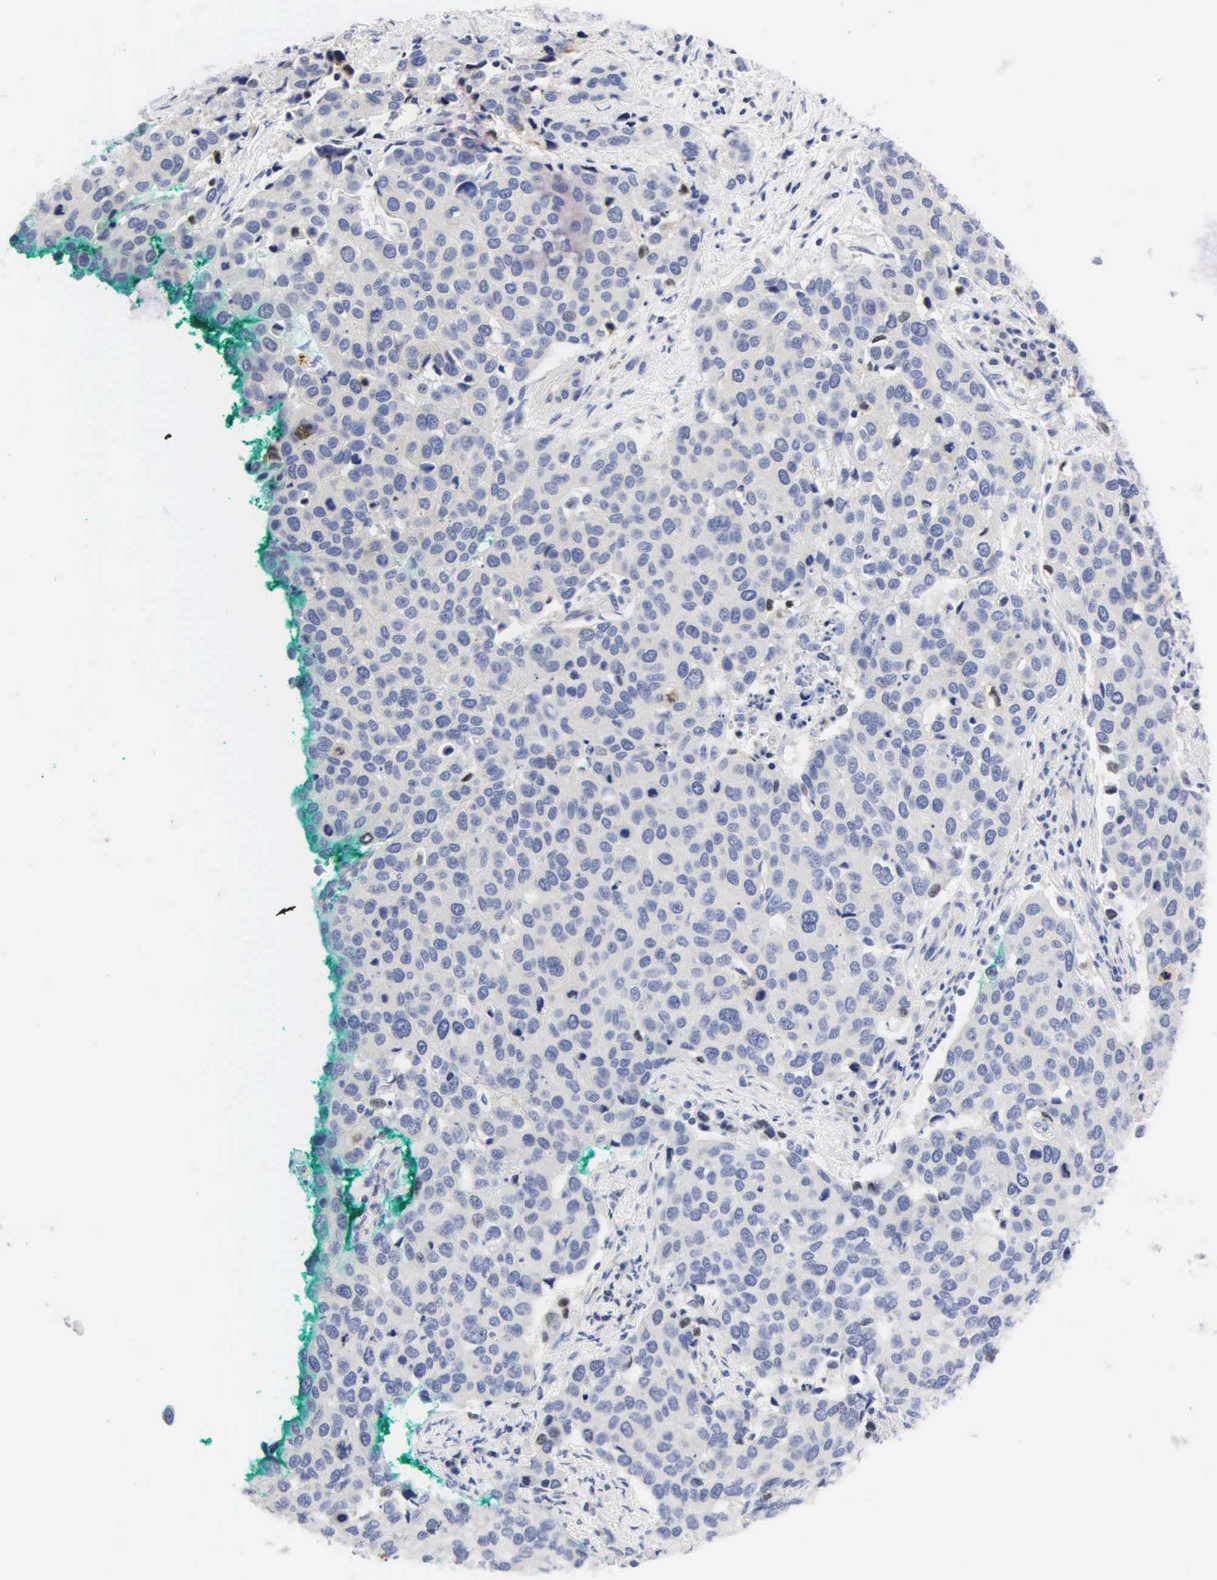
{"staining": {"intensity": "negative", "quantity": "none", "location": "none"}, "tissue": "cervical cancer", "cell_type": "Tumor cells", "image_type": "cancer", "snomed": [{"axis": "morphology", "description": "Squamous cell carcinoma, NOS"}, {"axis": "topography", "description": "Cervix"}], "caption": "This is an immunohistochemistry image of cervical cancer (squamous cell carcinoma). There is no expression in tumor cells.", "gene": "PGR", "patient": {"sex": "female", "age": 54}}